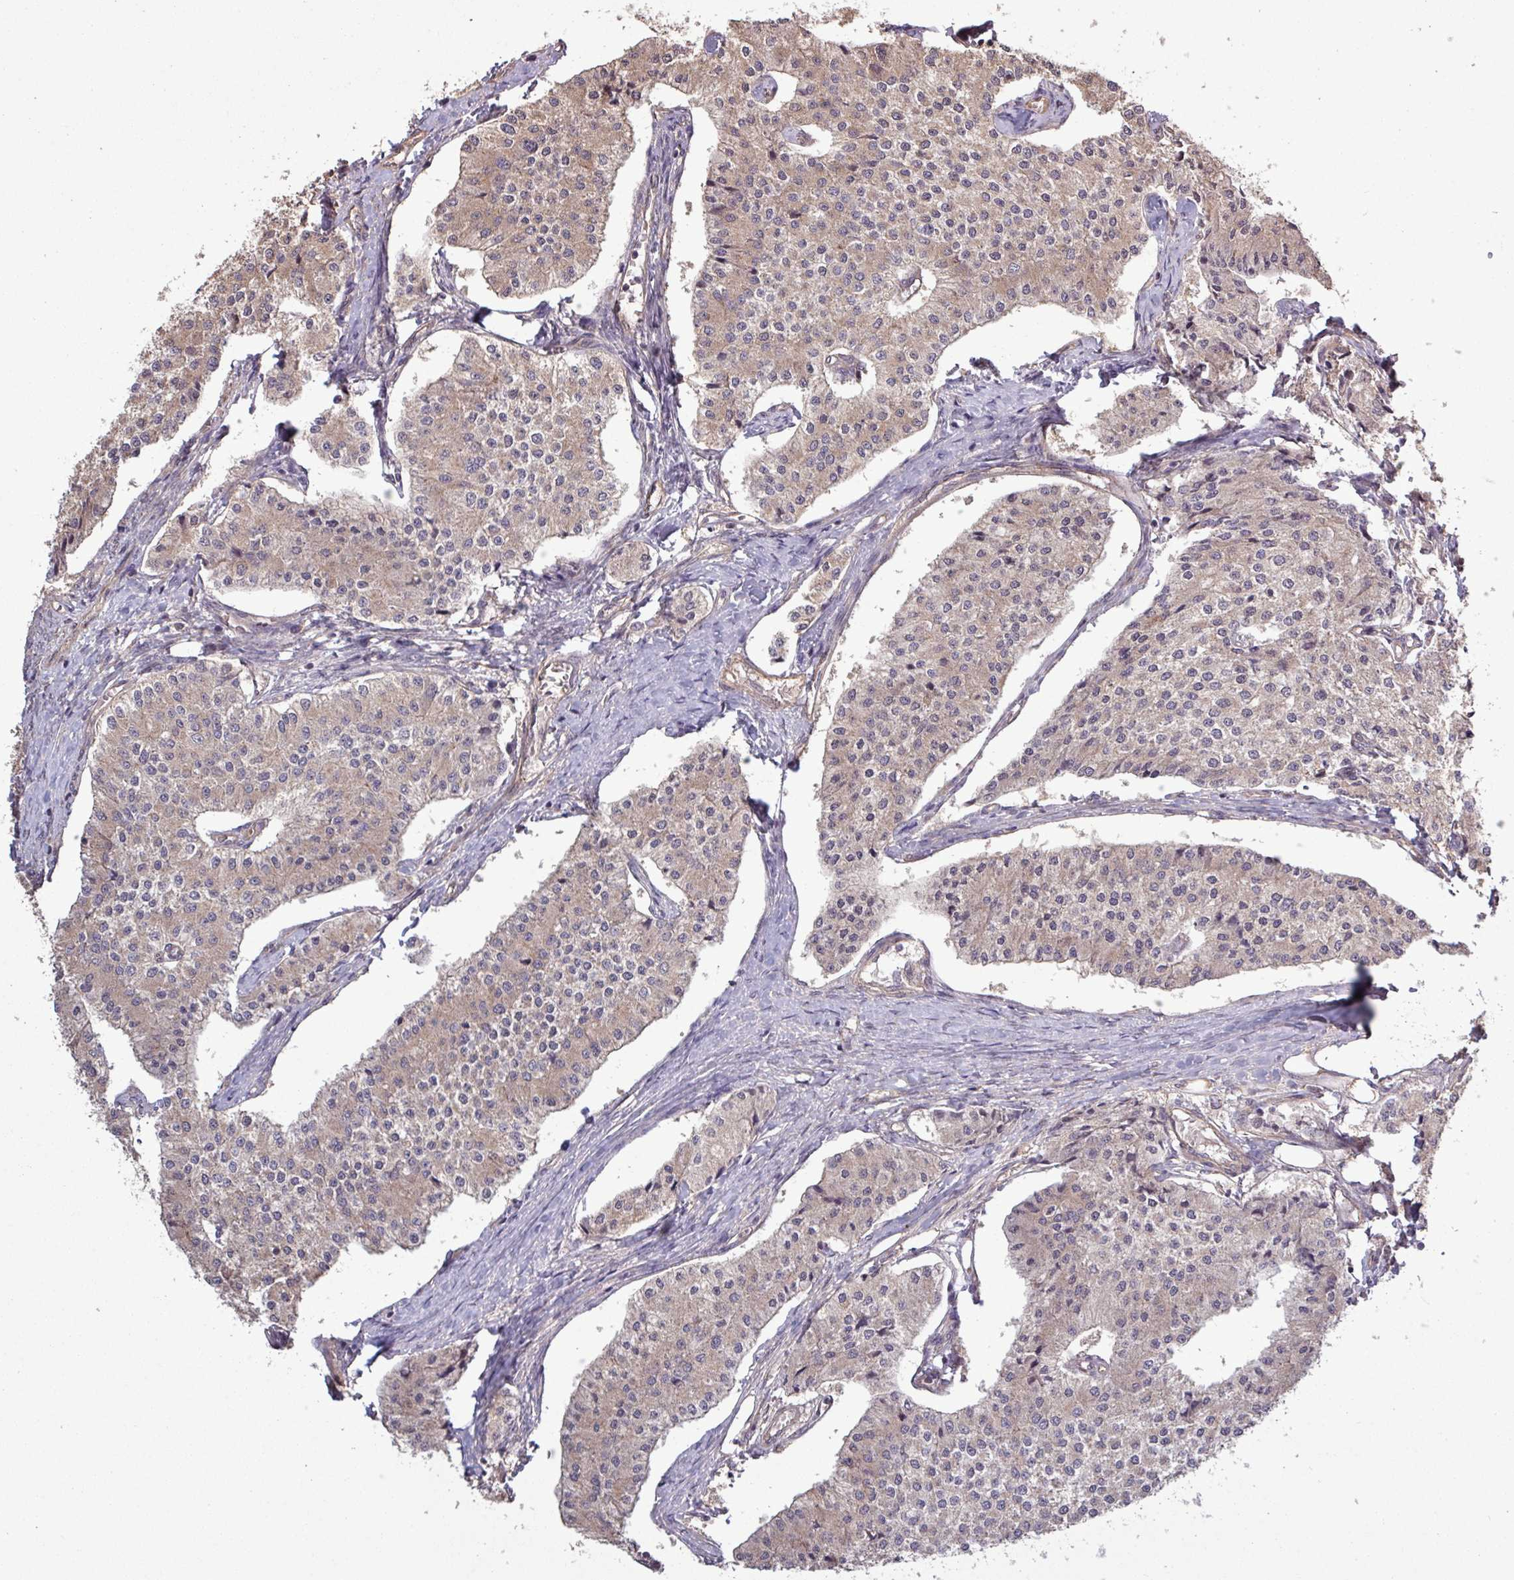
{"staining": {"intensity": "weak", "quantity": ">75%", "location": "cytoplasmic/membranous"}, "tissue": "carcinoid", "cell_type": "Tumor cells", "image_type": "cancer", "snomed": [{"axis": "morphology", "description": "Carcinoid, malignant, NOS"}, {"axis": "topography", "description": "Colon"}], "caption": "DAB immunohistochemical staining of human carcinoid shows weak cytoplasmic/membranous protein expression in approximately >75% of tumor cells.", "gene": "TRABD2A", "patient": {"sex": "female", "age": 52}}